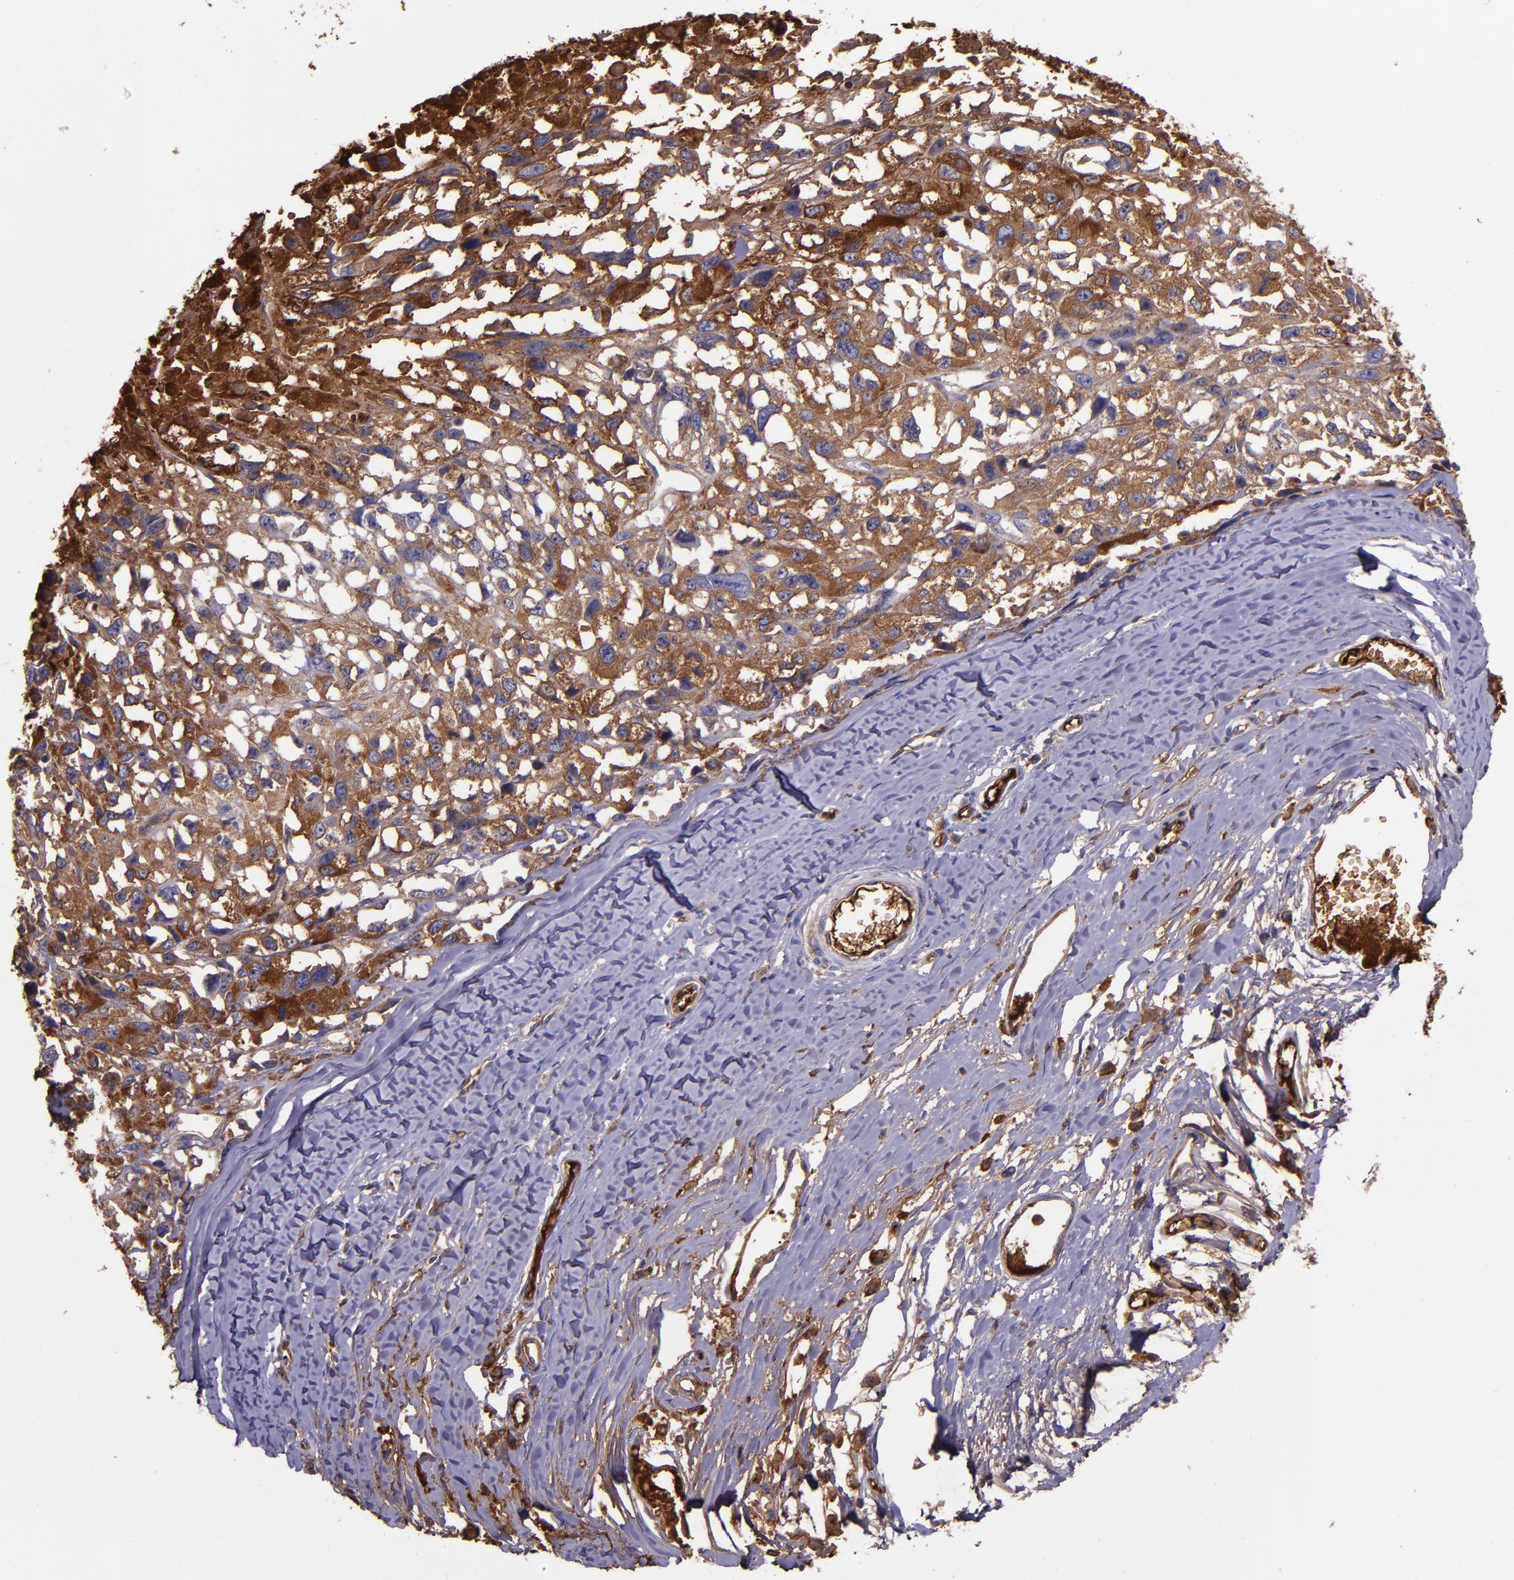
{"staining": {"intensity": "moderate", "quantity": ">75%", "location": "cytoplasmic/membranous"}, "tissue": "melanoma", "cell_type": "Tumor cells", "image_type": "cancer", "snomed": [{"axis": "morphology", "description": "Malignant melanoma, Metastatic site"}, {"axis": "topography", "description": "Lymph node"}], "caption": "High-power microscopy captured an immunohistochemistry histopathology image of melanoma, revealing moderate cytoplasmic/membranous positivity in approximately >75% of tumor cells. (brown staining indicates protein expression, while blue staining denotes nuclei).", "gene": "A2M", "patient": {"sex": "male", "age": 59}}